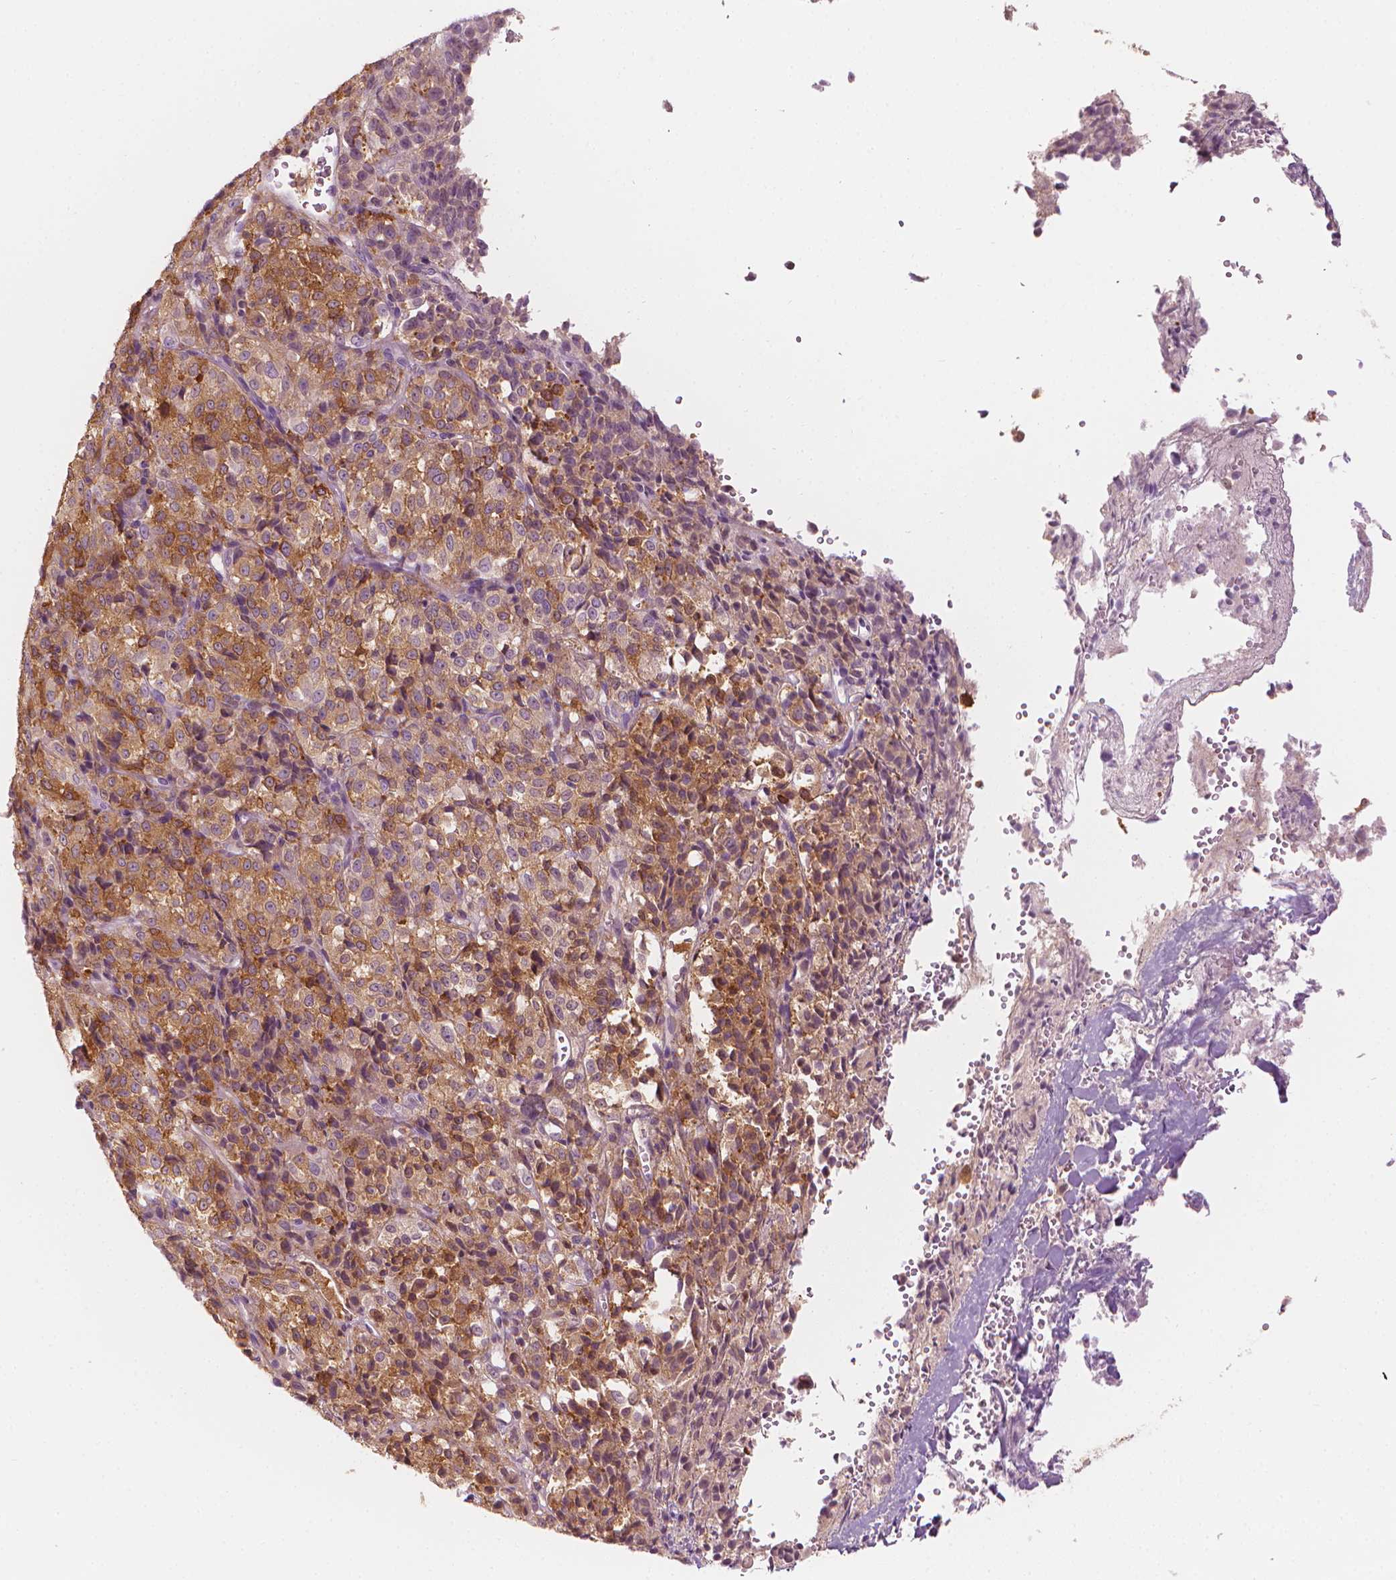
{"staining": {"intensity": "moderate", "quantity": "25%-75%", "location": "cytoplasmic/membranous"}, "tissue": "melanoma", "cell_type": "Tumor cells", "image_type": "cancer", "snomed": [{"axis": "morphology", "description": "Malignant melanoma, Metastatic site"}, {"axis": "topography", "description": "Brain"}], "caption": "Malignant melanoma (metastatic site) stained for a protein (brown) exhibits moderate cytoplasmic/membranous positive positivity in approximately 25%-75% of tumor cells.", "gene": "SHMT1", "patient": {"sex": "female", "age": 56}}